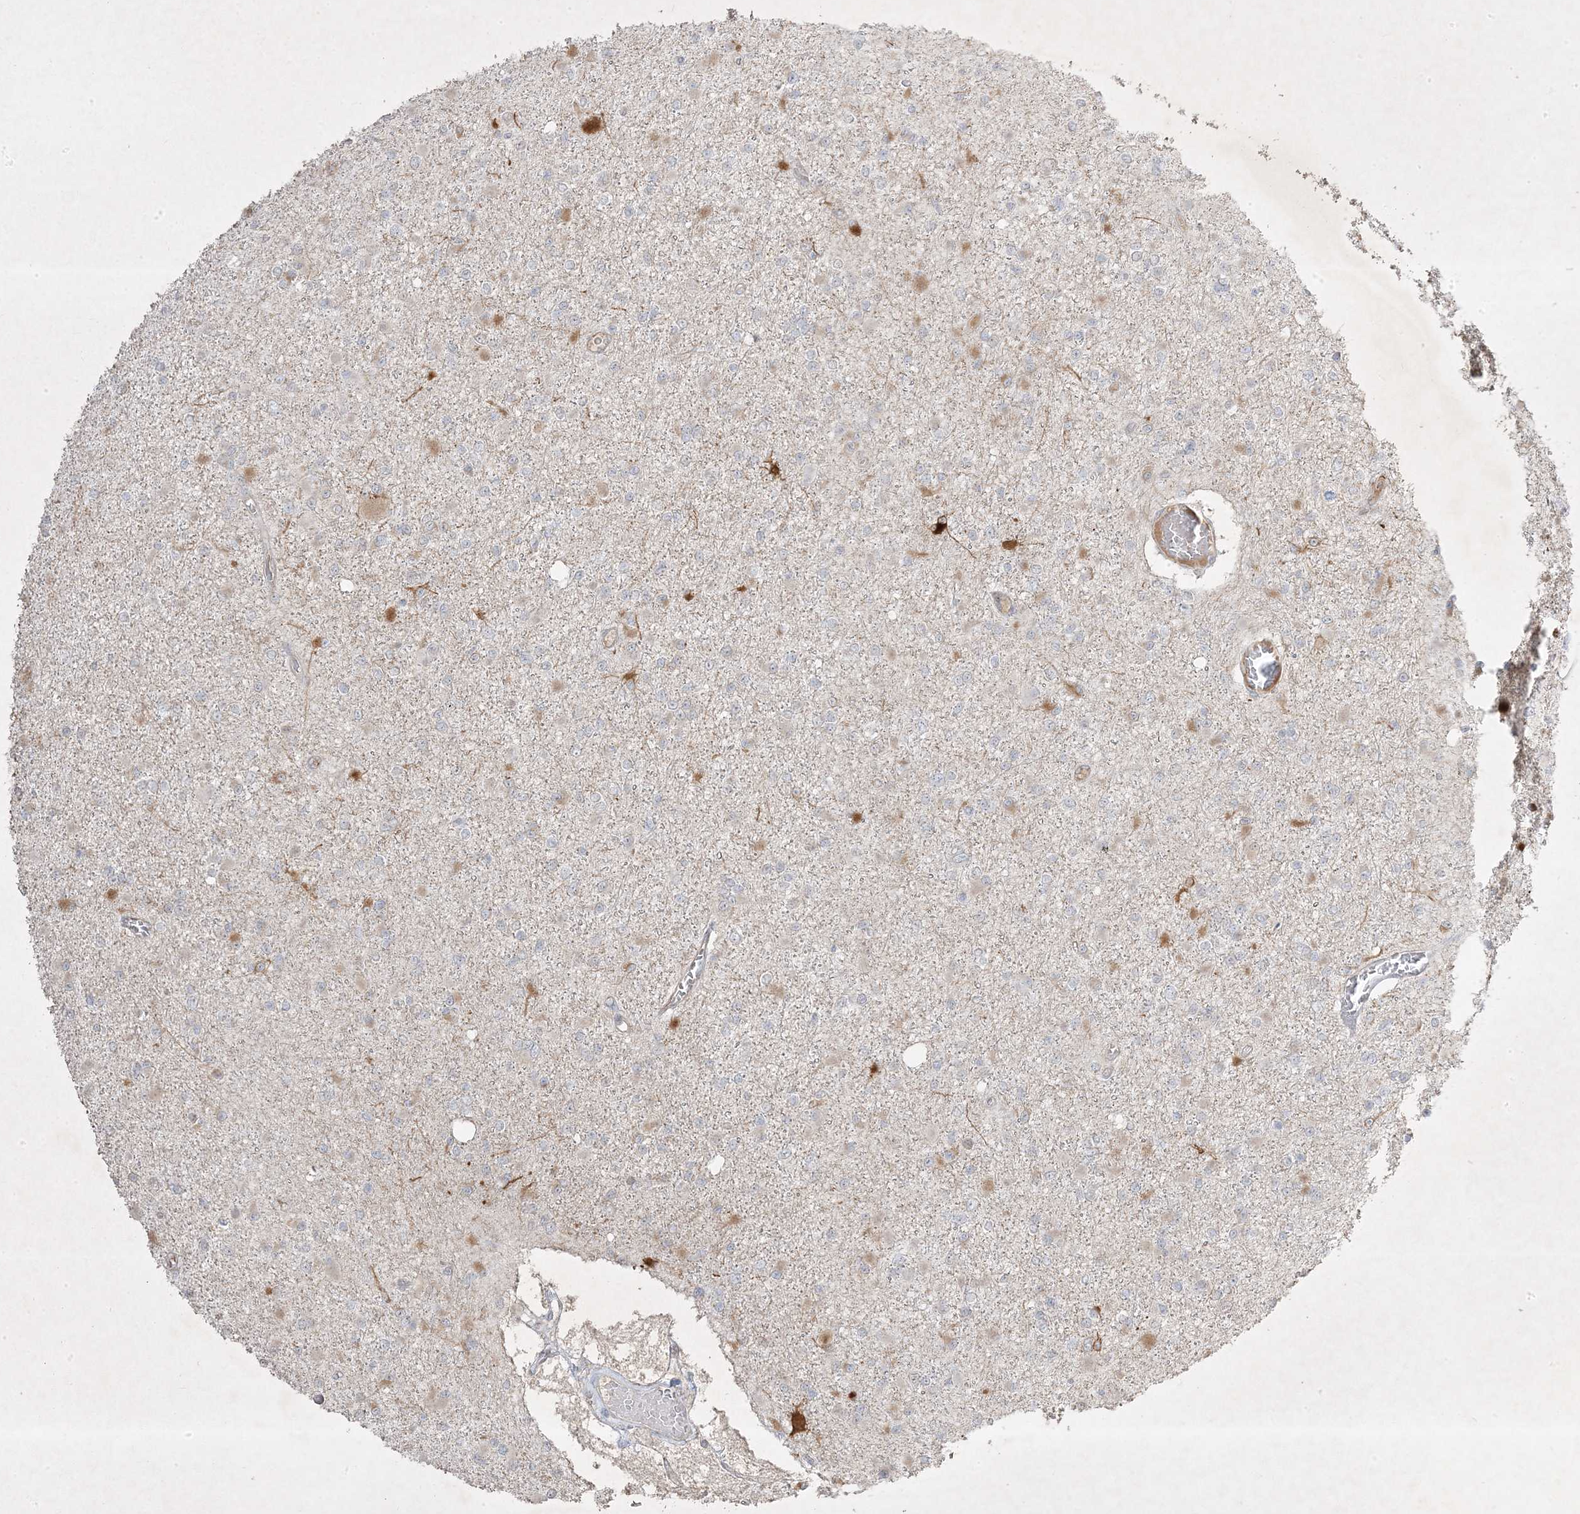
{"staining": {"intensity": "negative", "quantity": "none", "location": "none"}, "tissue": "glioma", "cell_type": "Tumor cells", "image_type": "cancer", "snomed": [{"axis": "morphology", "description": "Glioma, malignant, Low grade"}, {"axis": "topography", "description": "Brain"}], "caption": "Malignant glioma (low-grade) was stained to show a protein in brown. There is no significant positivity in tumor cells.", "gene": "RGL4", "patient": {"sex": "female", "age": 22}}